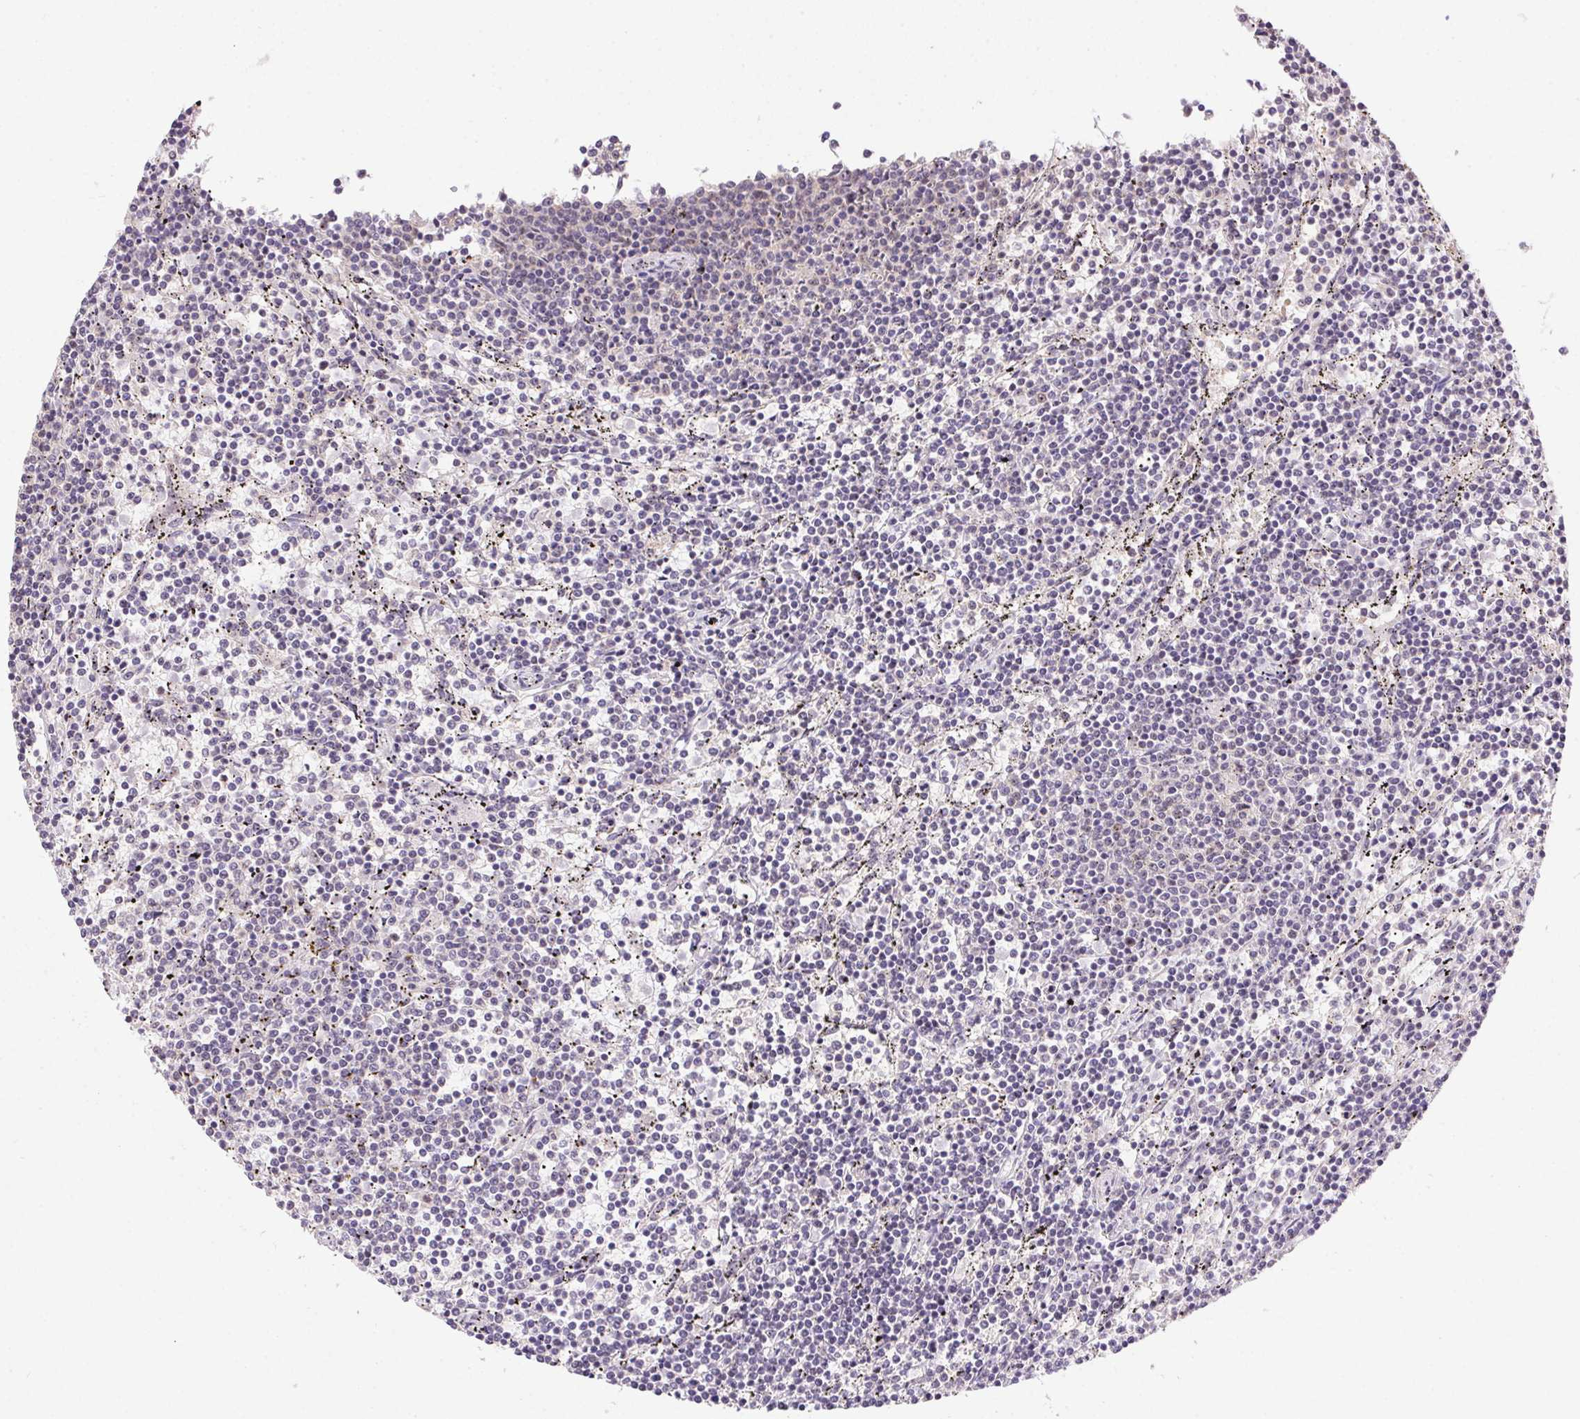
{"staining": {"intensity": "weak", "quantity": "25%-75%", "location": "nuclear"}, "tissue": "lymphoma", "cell_type": "Tumor cells", "image_type": "cancer", "snomed": [{"axis": "morphology", "description": "Malignant lymphoma, non-Hodgkin's type, Low grade"}, {"axis": "topography", "description": "Spleen"}], "caption": "The immunohistochemical stain highlights weak nuclear expression in tumor cells of lymphoma tissue. (brown staining indicates protein expression, while blue staining denotes nuclei).", "gene": "BATF2", "patient": {"sex": "female", "age": 50}}